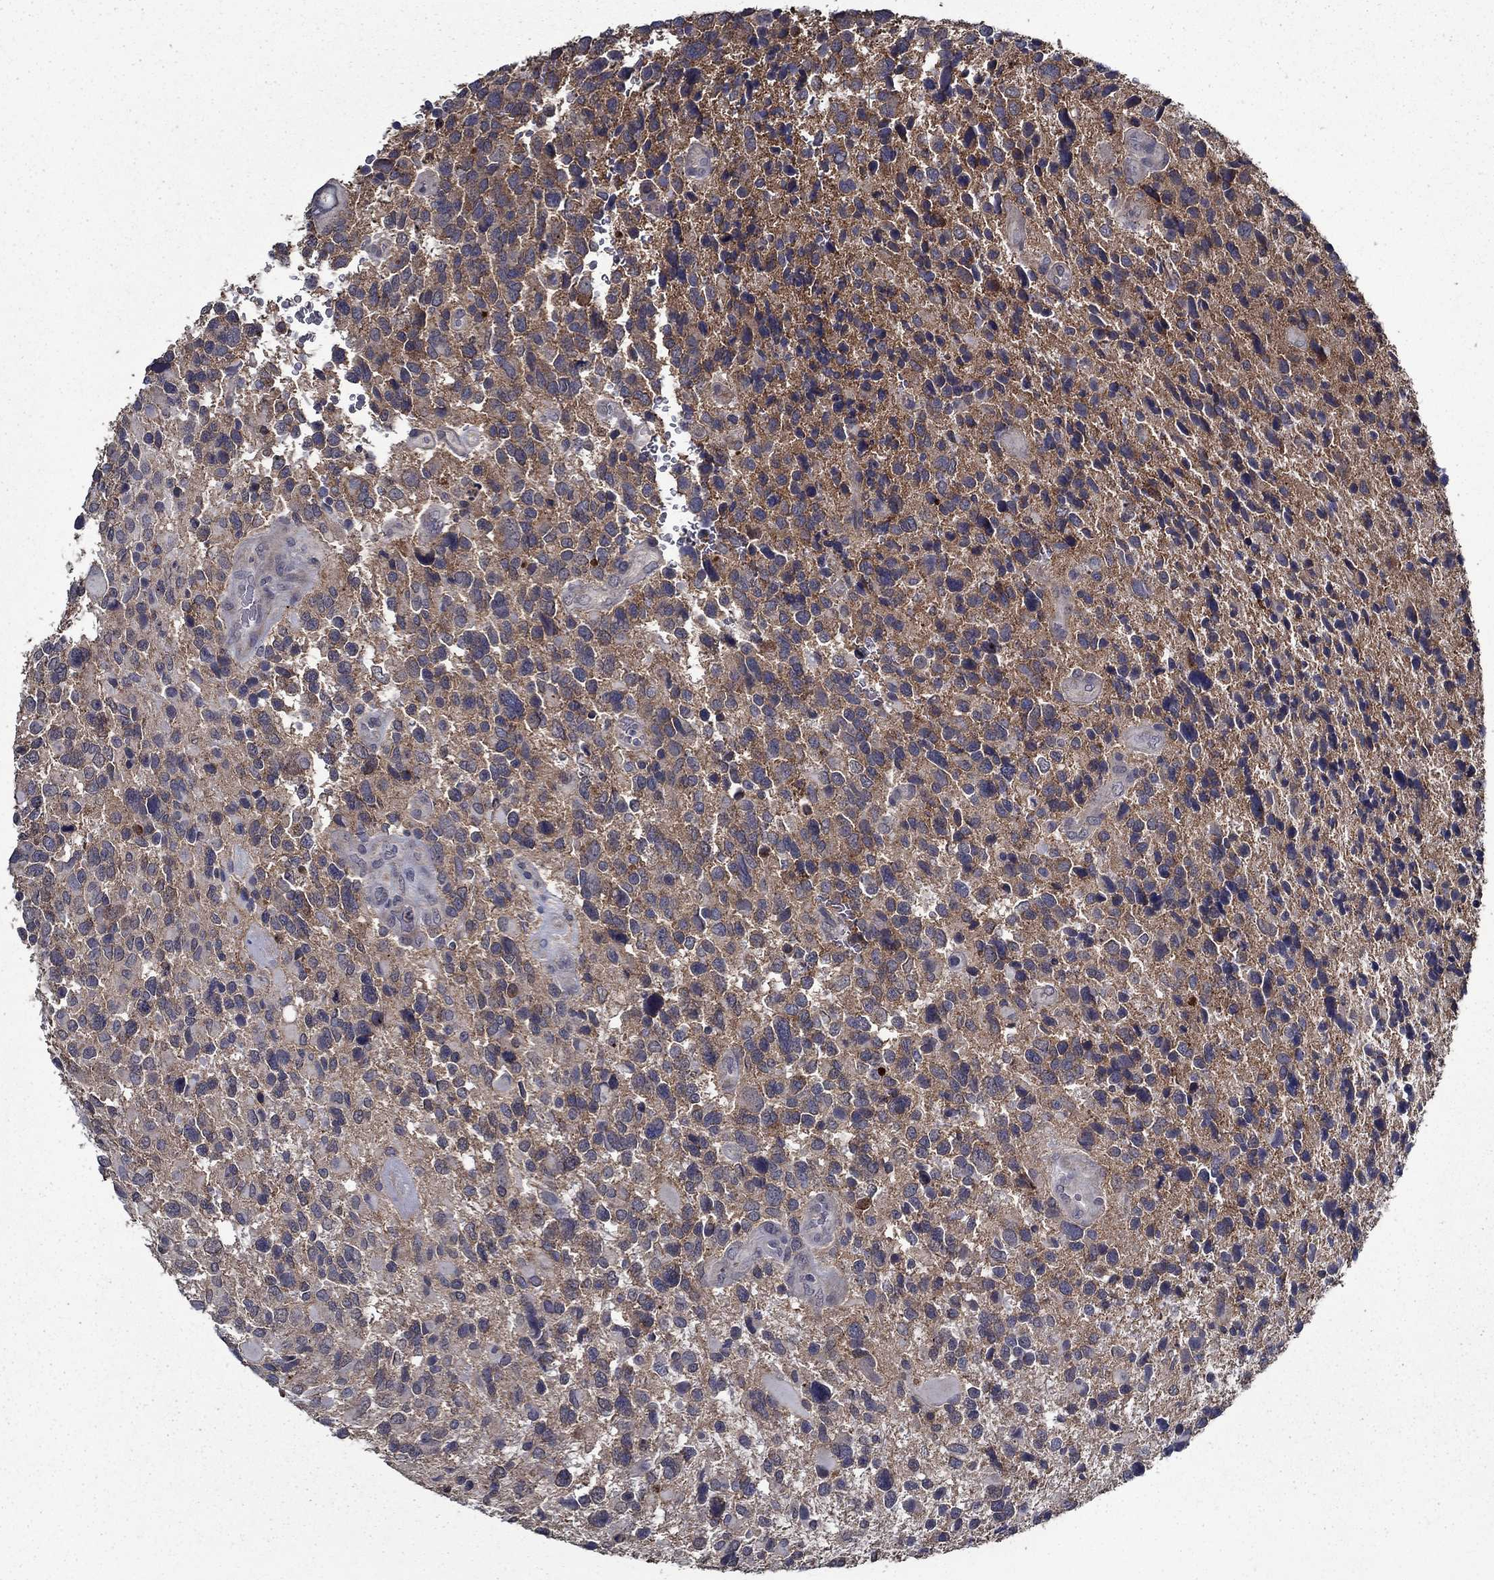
{"staining": {"intensity": "strong", "quantity": "<25%", "location": "cytoplasmic/membranous"}, "tissue": "glioma", "cell_type": "Tumor cells", "image_type": "cancer", "snomed": [{"axis": "morphology", "description": "Glioma, malignant, Low grade"}, {"axis": "topography", "description": "Brain"}], "caption": "This is an image of IHC staining of glioma, which shows strong positivity in the cytoplasmic/membranous of tumor cells.", "gene": "SLC44A1", "patient": {"sex": "female", "age": 32}}